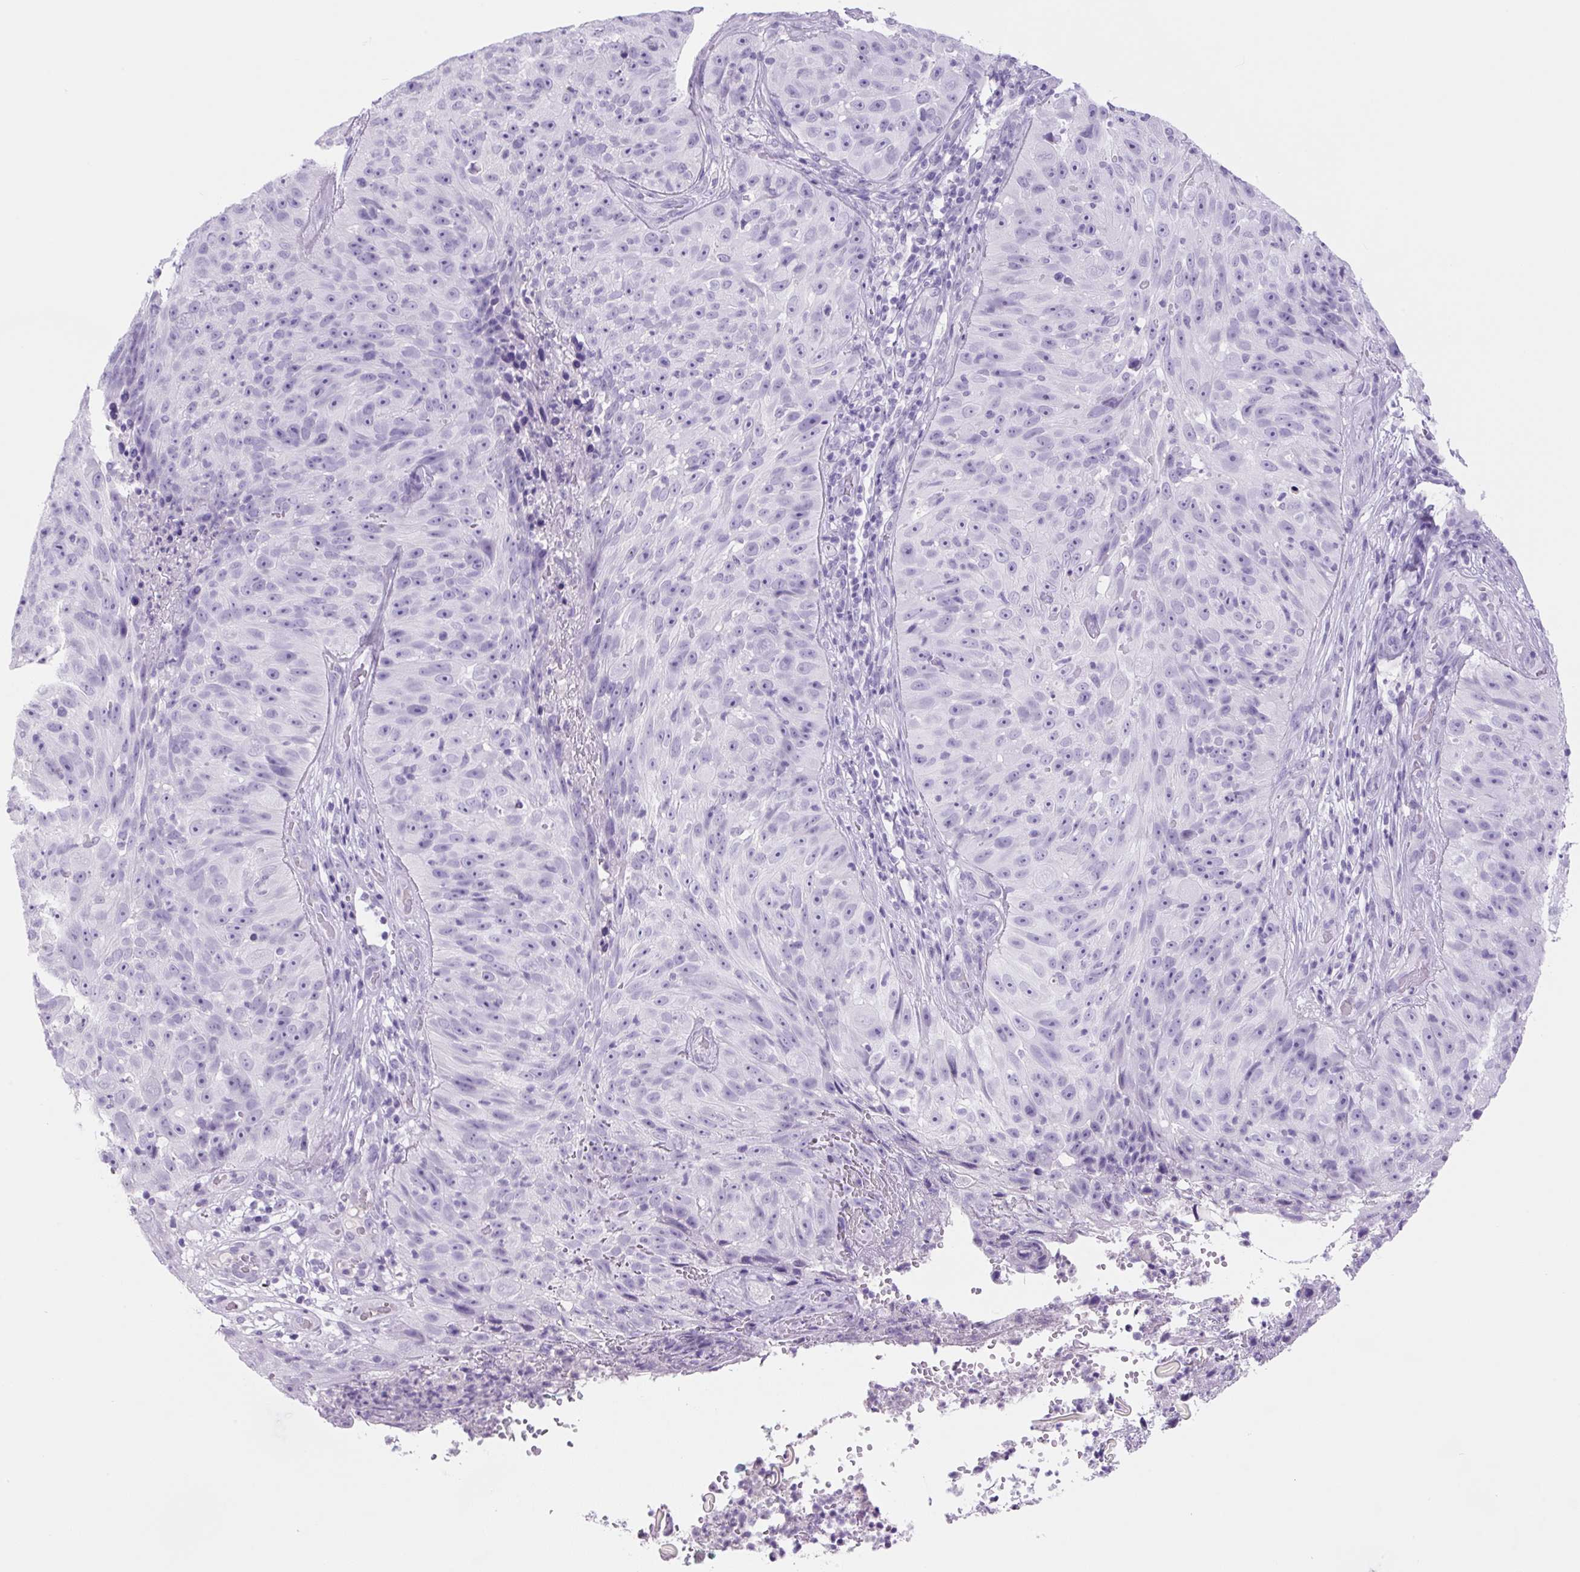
{"staining": {"intensity": "negative", "quantity": "none", "location": "none"}, "tissue": "skin cancer", "cell_type": "Tumor cells", "image_type": "cancer", "snomed": [{"axis": "morphology", "description": "Squamous cell carcinoma, NOS"}, {"axis": "topography", "description": "Skin"}], "caption": "Skin cancer stained for a protein using immunohistochemistry shows no positivity tumor cells.", "gene": "PRRT1", "patient": {"sex": "female", "age": 87}}